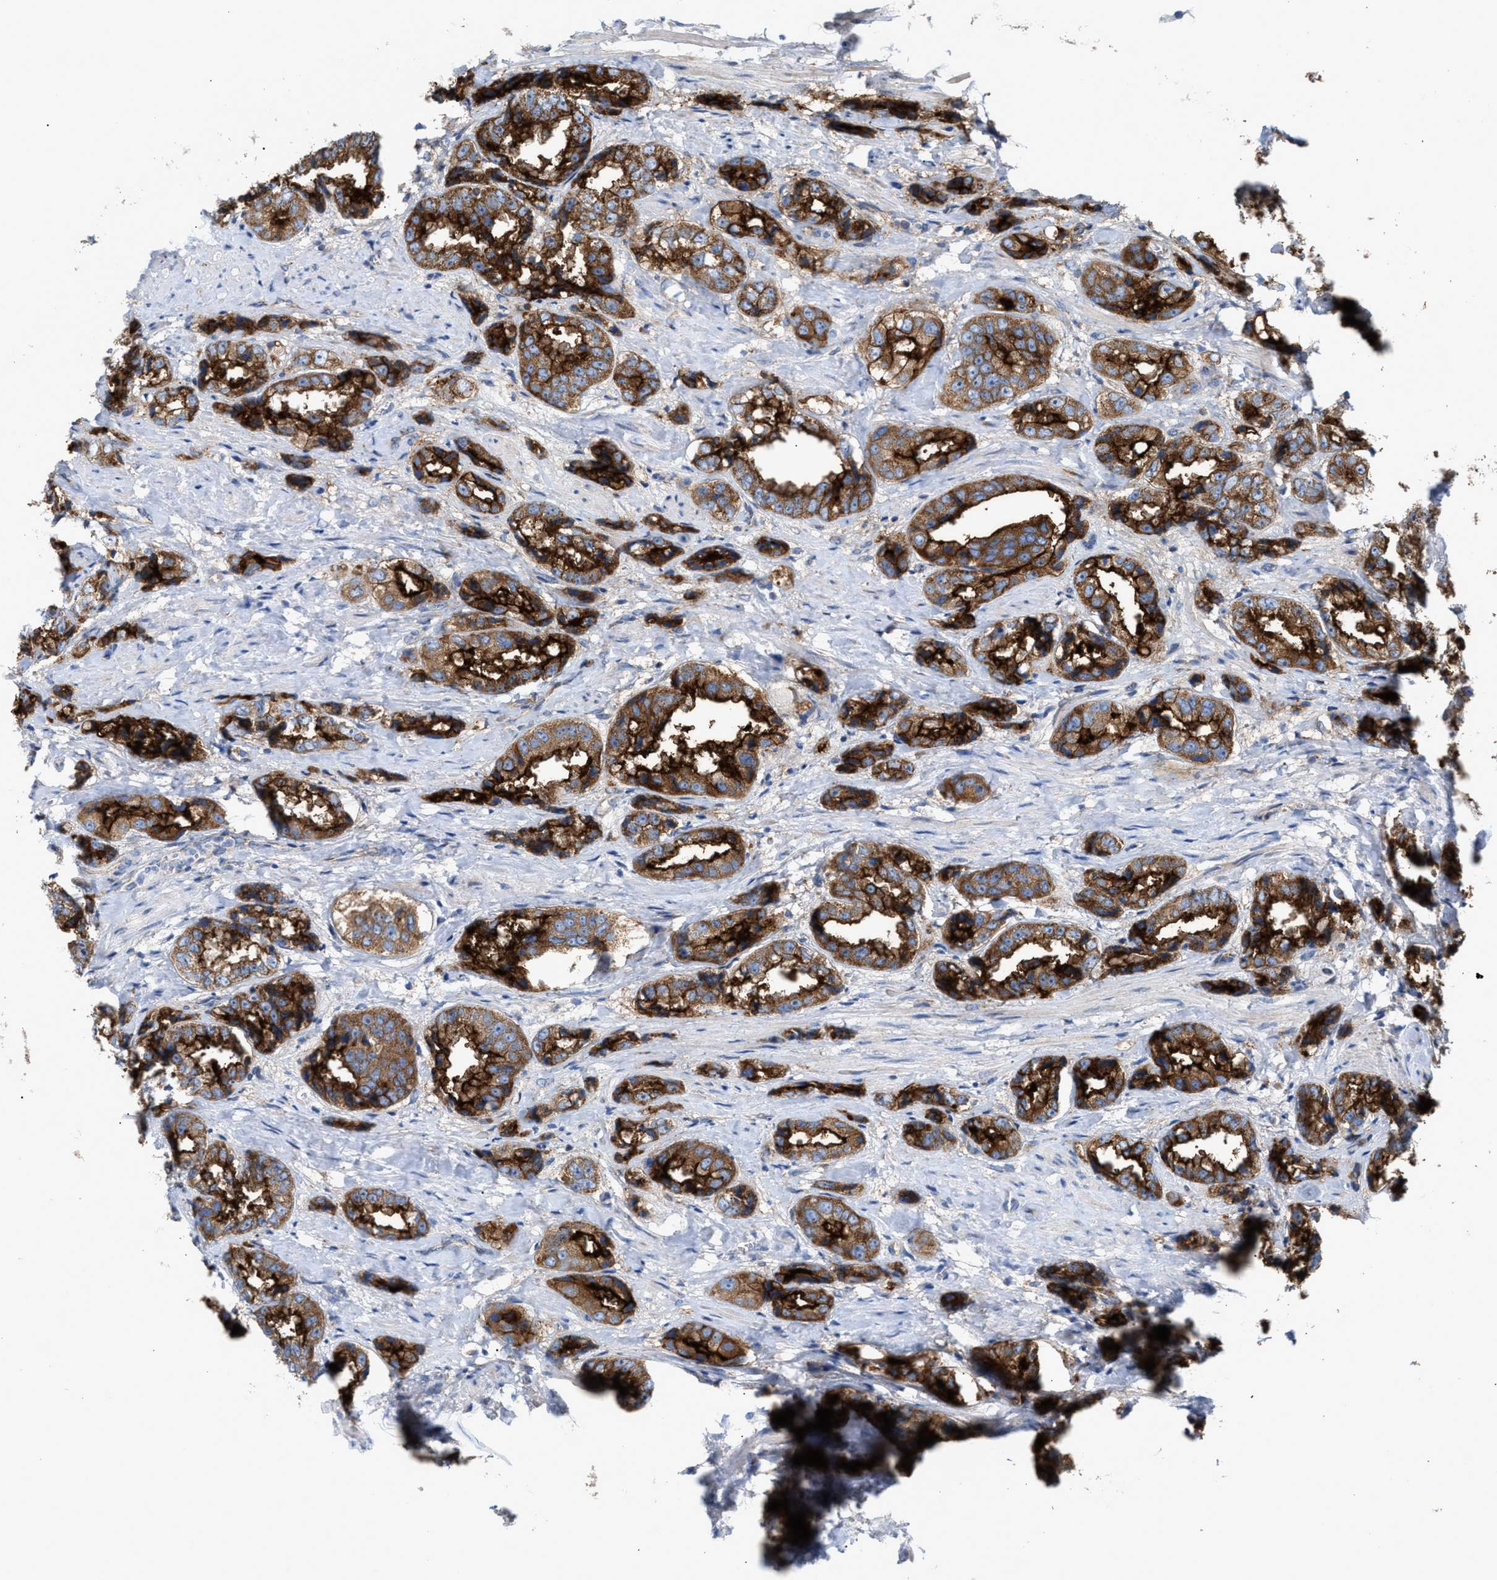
{"staining": {"intensity": "strong", "quantity": ">75%", "location": "cytoplasmic/membranous"}, "tissue": "prostate cancer", "cell_type": "Tumor cells", "image_type": "cancer", "snomed": [{"axis": "morphology", "description": "Adenocarcinoma, High grade"}, {"axis": "topography", "description": "Prostate"}], "caption": "High-magnification brightfield microscopy of prostate cancer stained with DAB (3,3'-diaminobenzidine) (brown) and counterstained with hematoxylin (blue). tumor cells exhibit strong cytoplasmic/membranous positivity is present in about>75% of cells.", "gene": "OXSM", "patient": {"sex": "male", "age": 61}}